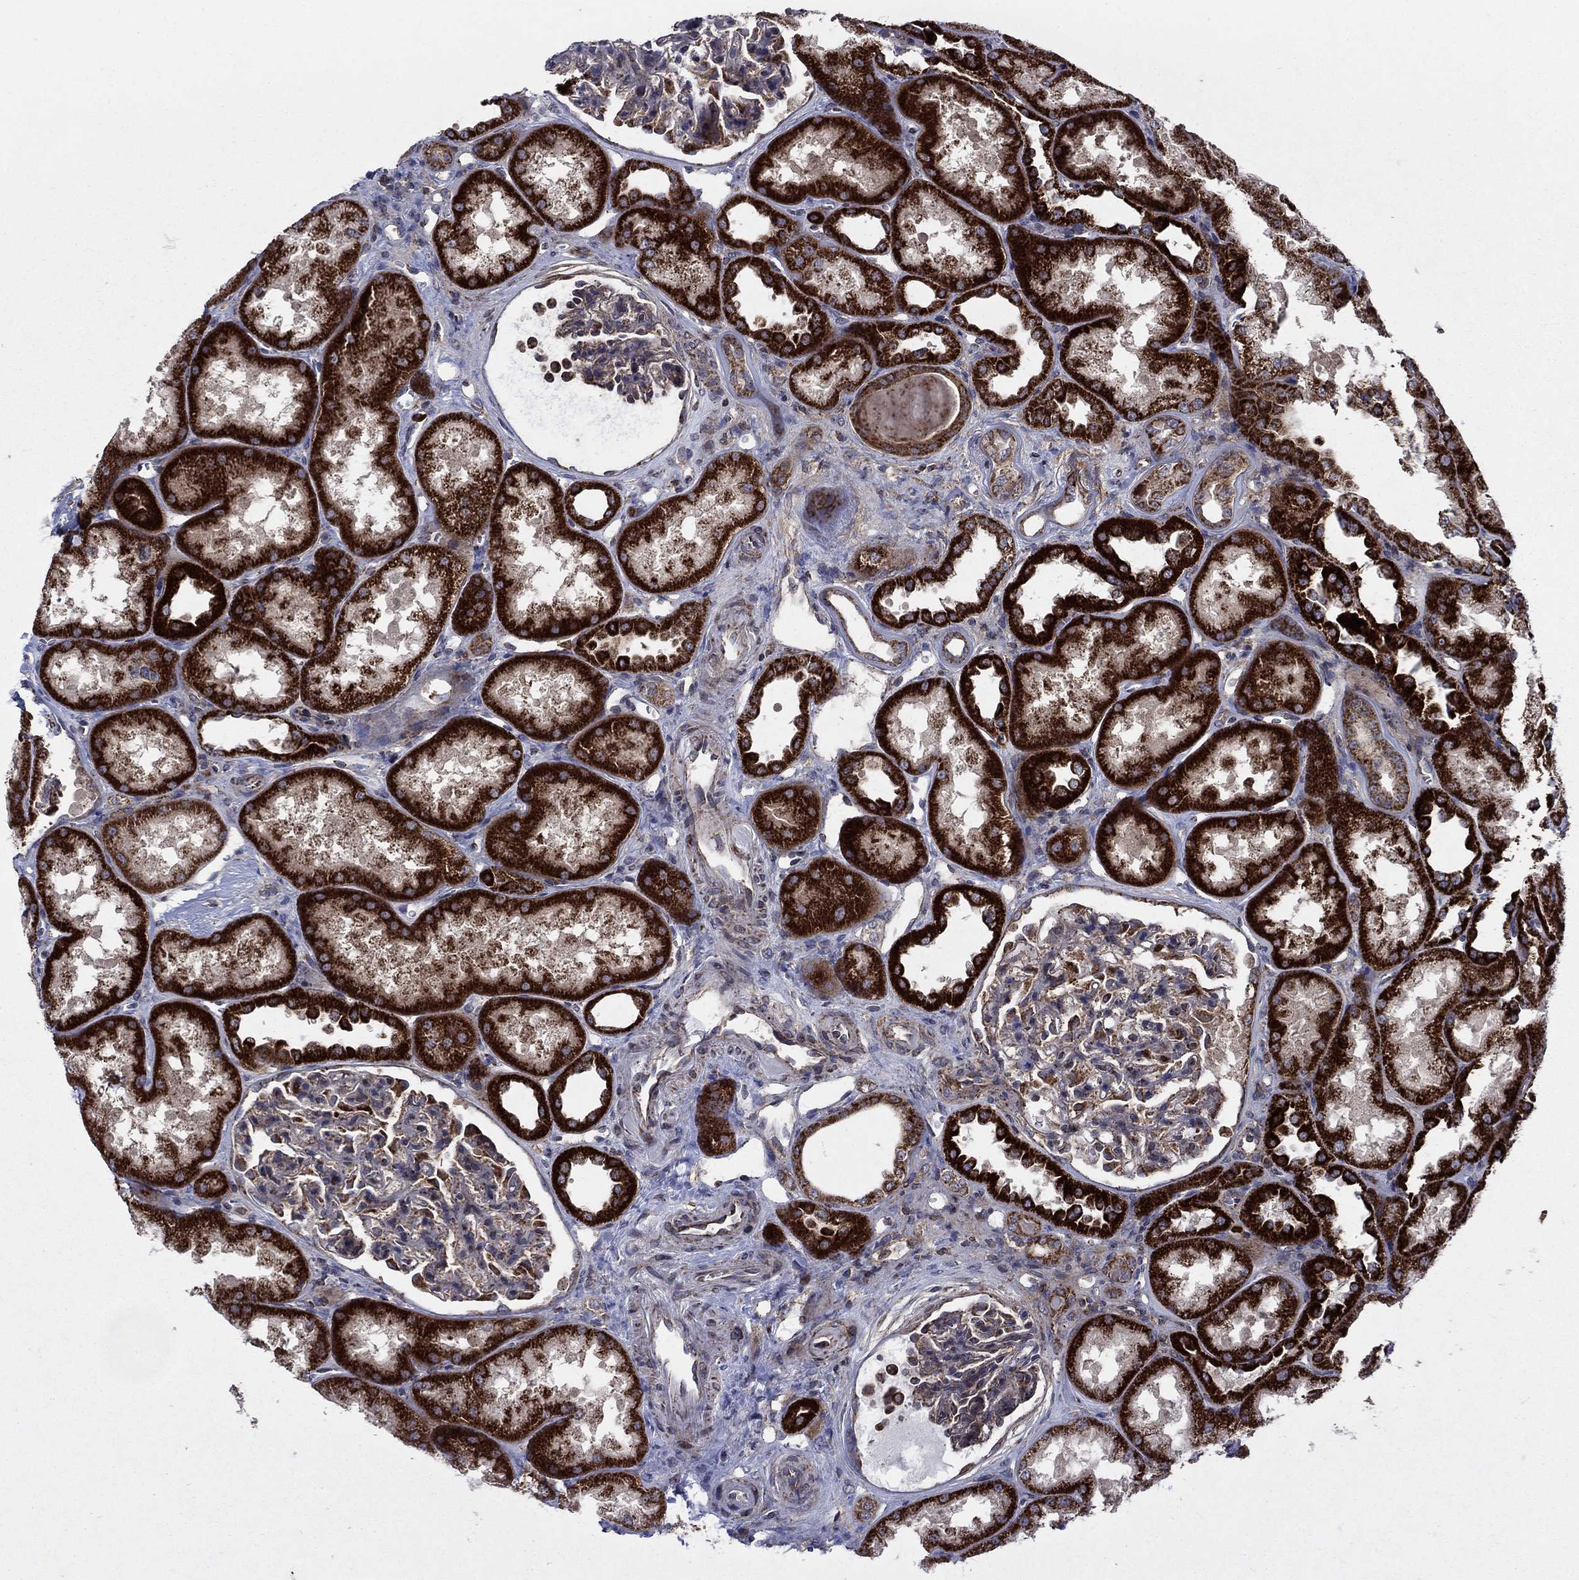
{"staining": {"intensity": "strong", "quantity": "<25%", "location": "cytoplasmic/membranous"}, "tissue": "kidney", "cell_type": "Cells in glomeruli", "image_type": "normal", "snomed": [{"axis": "morphology", "description": "Normal tissue, NOS"}, {"axis": "topography", "description": "Kidney"}], "caption": "Immunohistochemistry (DAB (3,3'-diaminobenzidine)) staining of unremarkable kidney shows strong cytoplasmic/membranous protein expression in about <25% of cells in glomeruli.", "gene": "RNF19B", "patient": {"sex": "male", "age": 61}}